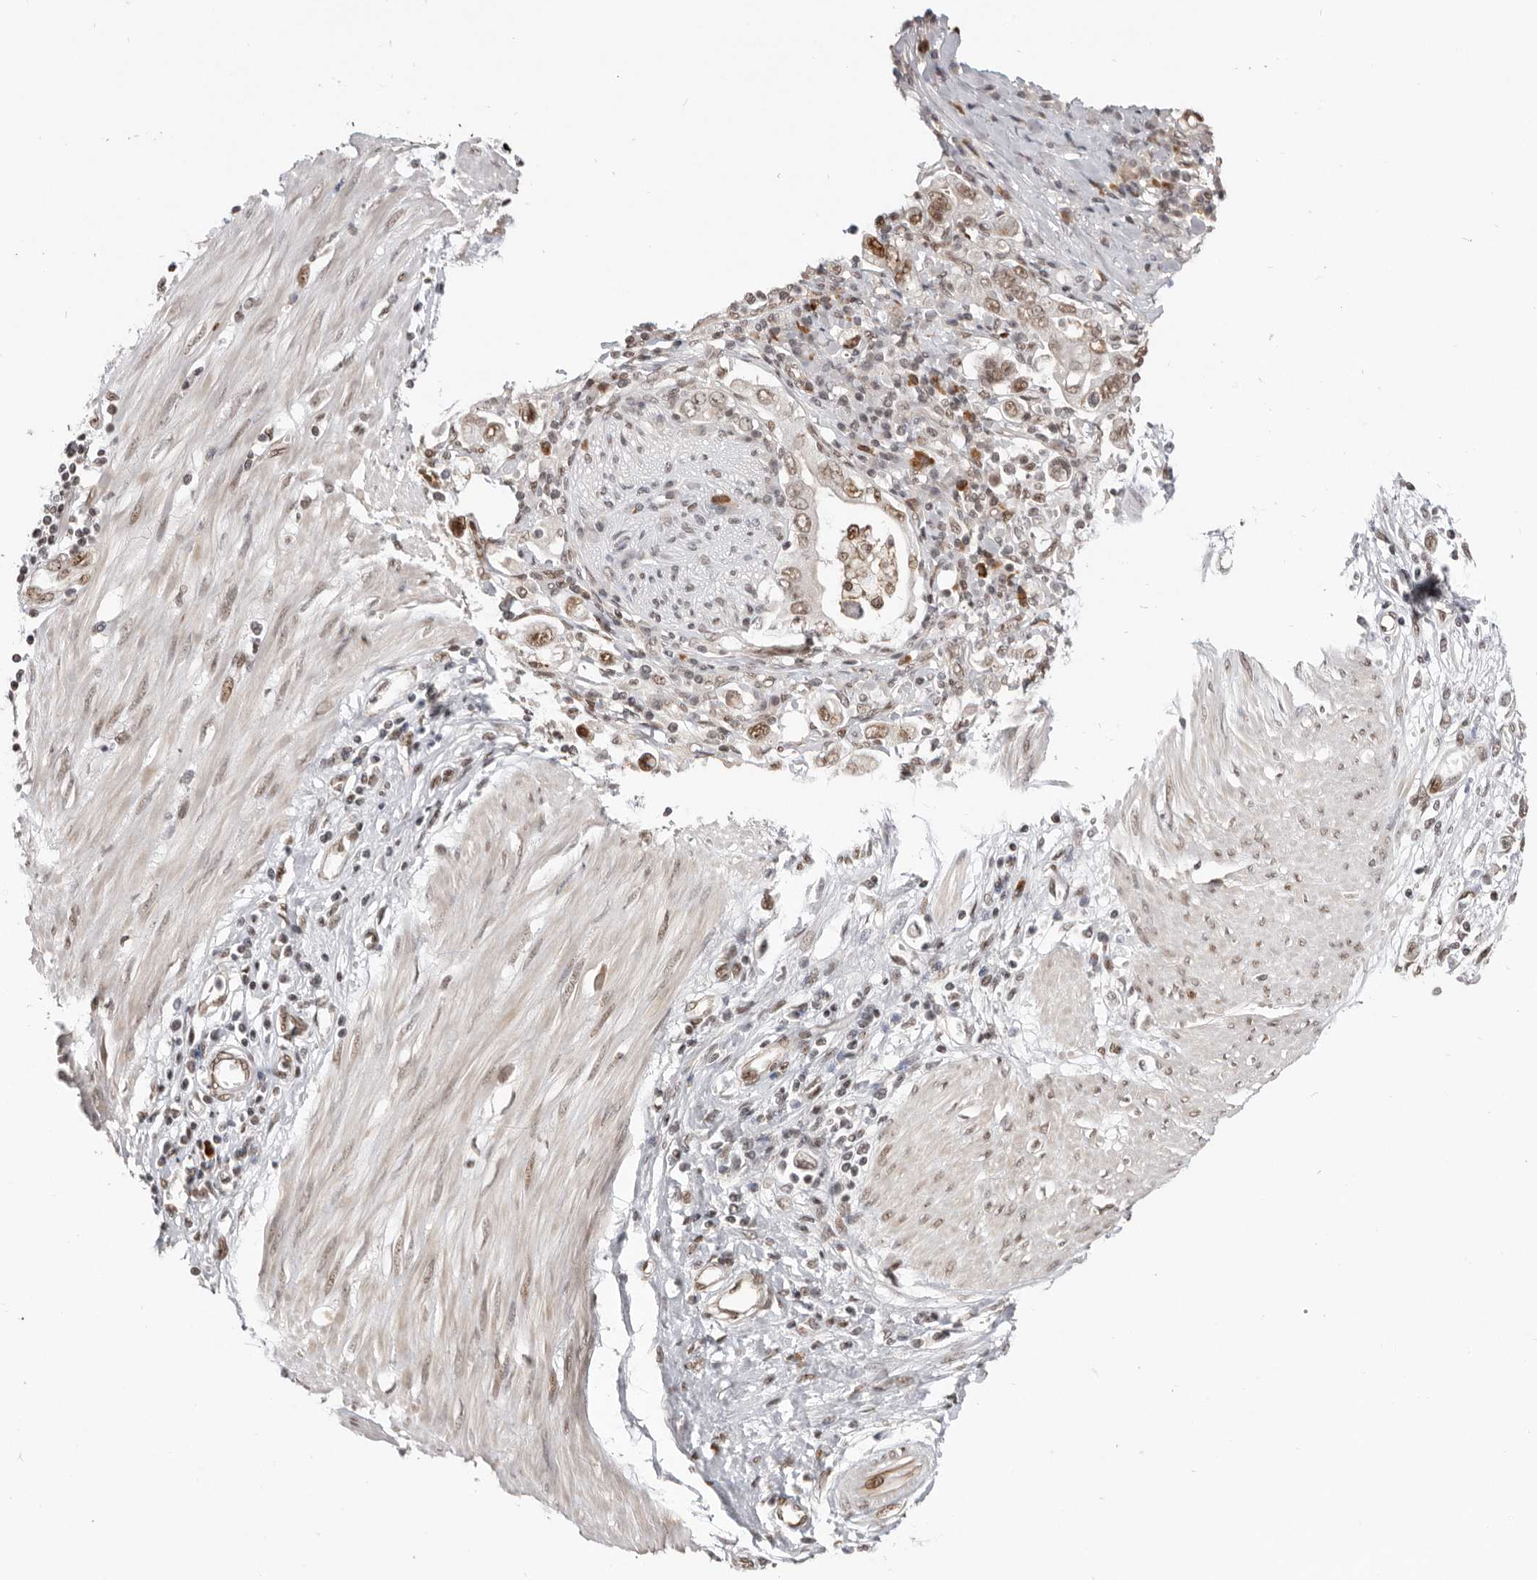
{"staining": {"intensity": "moderate", "quantity": ">75%", "location": "nuclear"}, "tissue": "stomach cancer", "cell_type": "Tumor cells", "image_type": "cancer", "snomed": [{"axis": "morphology", "description": "Adenocarcinoma, NOS"}, {"axis": "topography", "description": "Stomach"}], "caption": "Immunohistochemical staining of human stomach adenocarcinoma shows medium levels of moderate nuclear positivity in approximately >75% of tumor cells.", "gene": "CHTOP", "patient": {"sex": "female", "age": 76}}